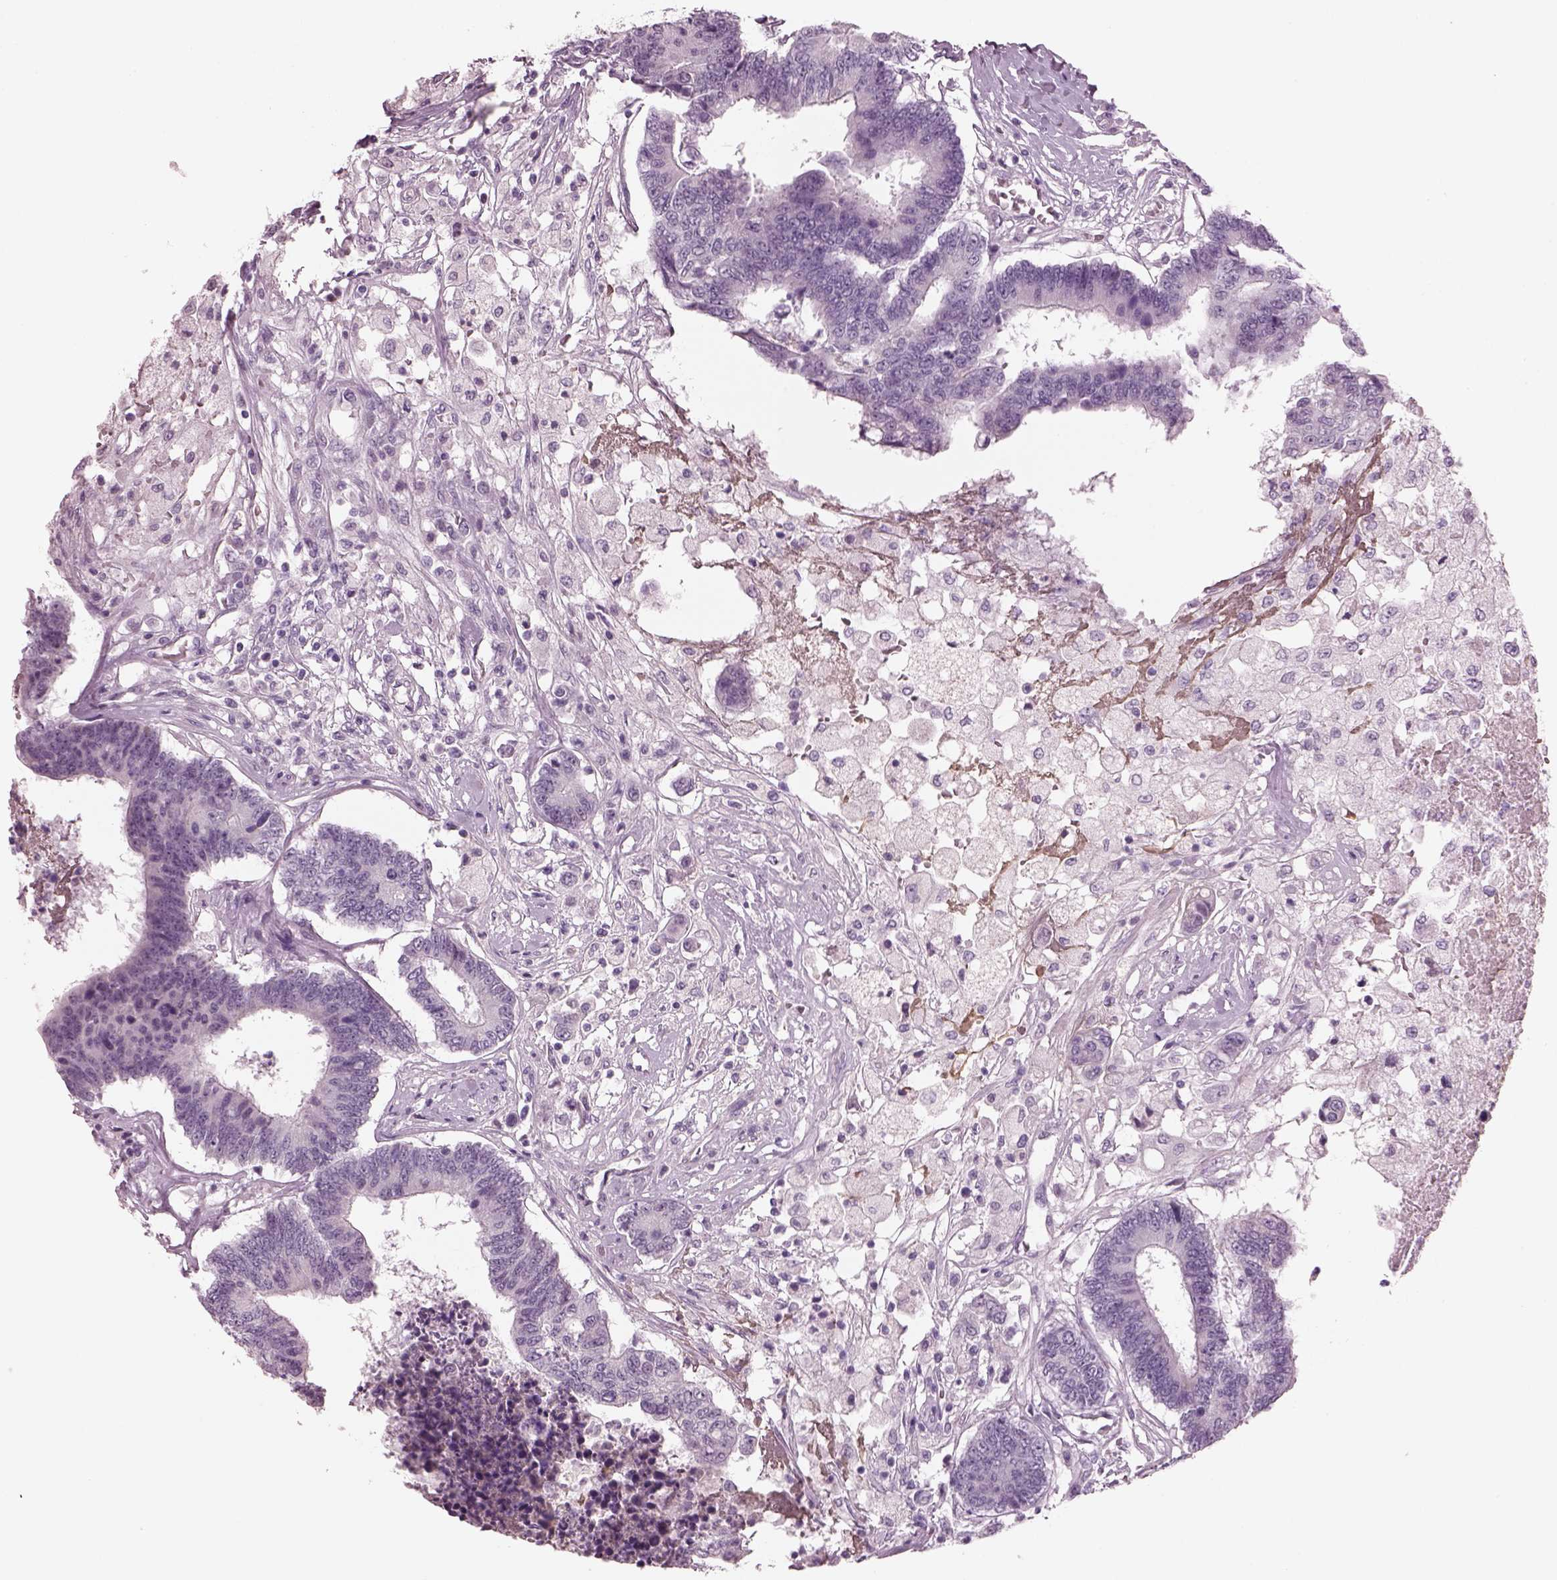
{"staining": {"intensity": "negative", "quantity": "none", "location": "none"}, "tissue": "colorectal cancer", "cell_type": "Tumor cells", "image_type": "cancer", "snomed": [{"axis": "morphology", "description": "Adenocarcinoma, NOS"}, {"axis": "topography", "description": "Colon"}], "caption": "The histopathology image displays no staining of tumor cells in colorectal adenocarcinoma.", "gene": "CYLC1", "patient": {"sex": "female", "age": 48}}